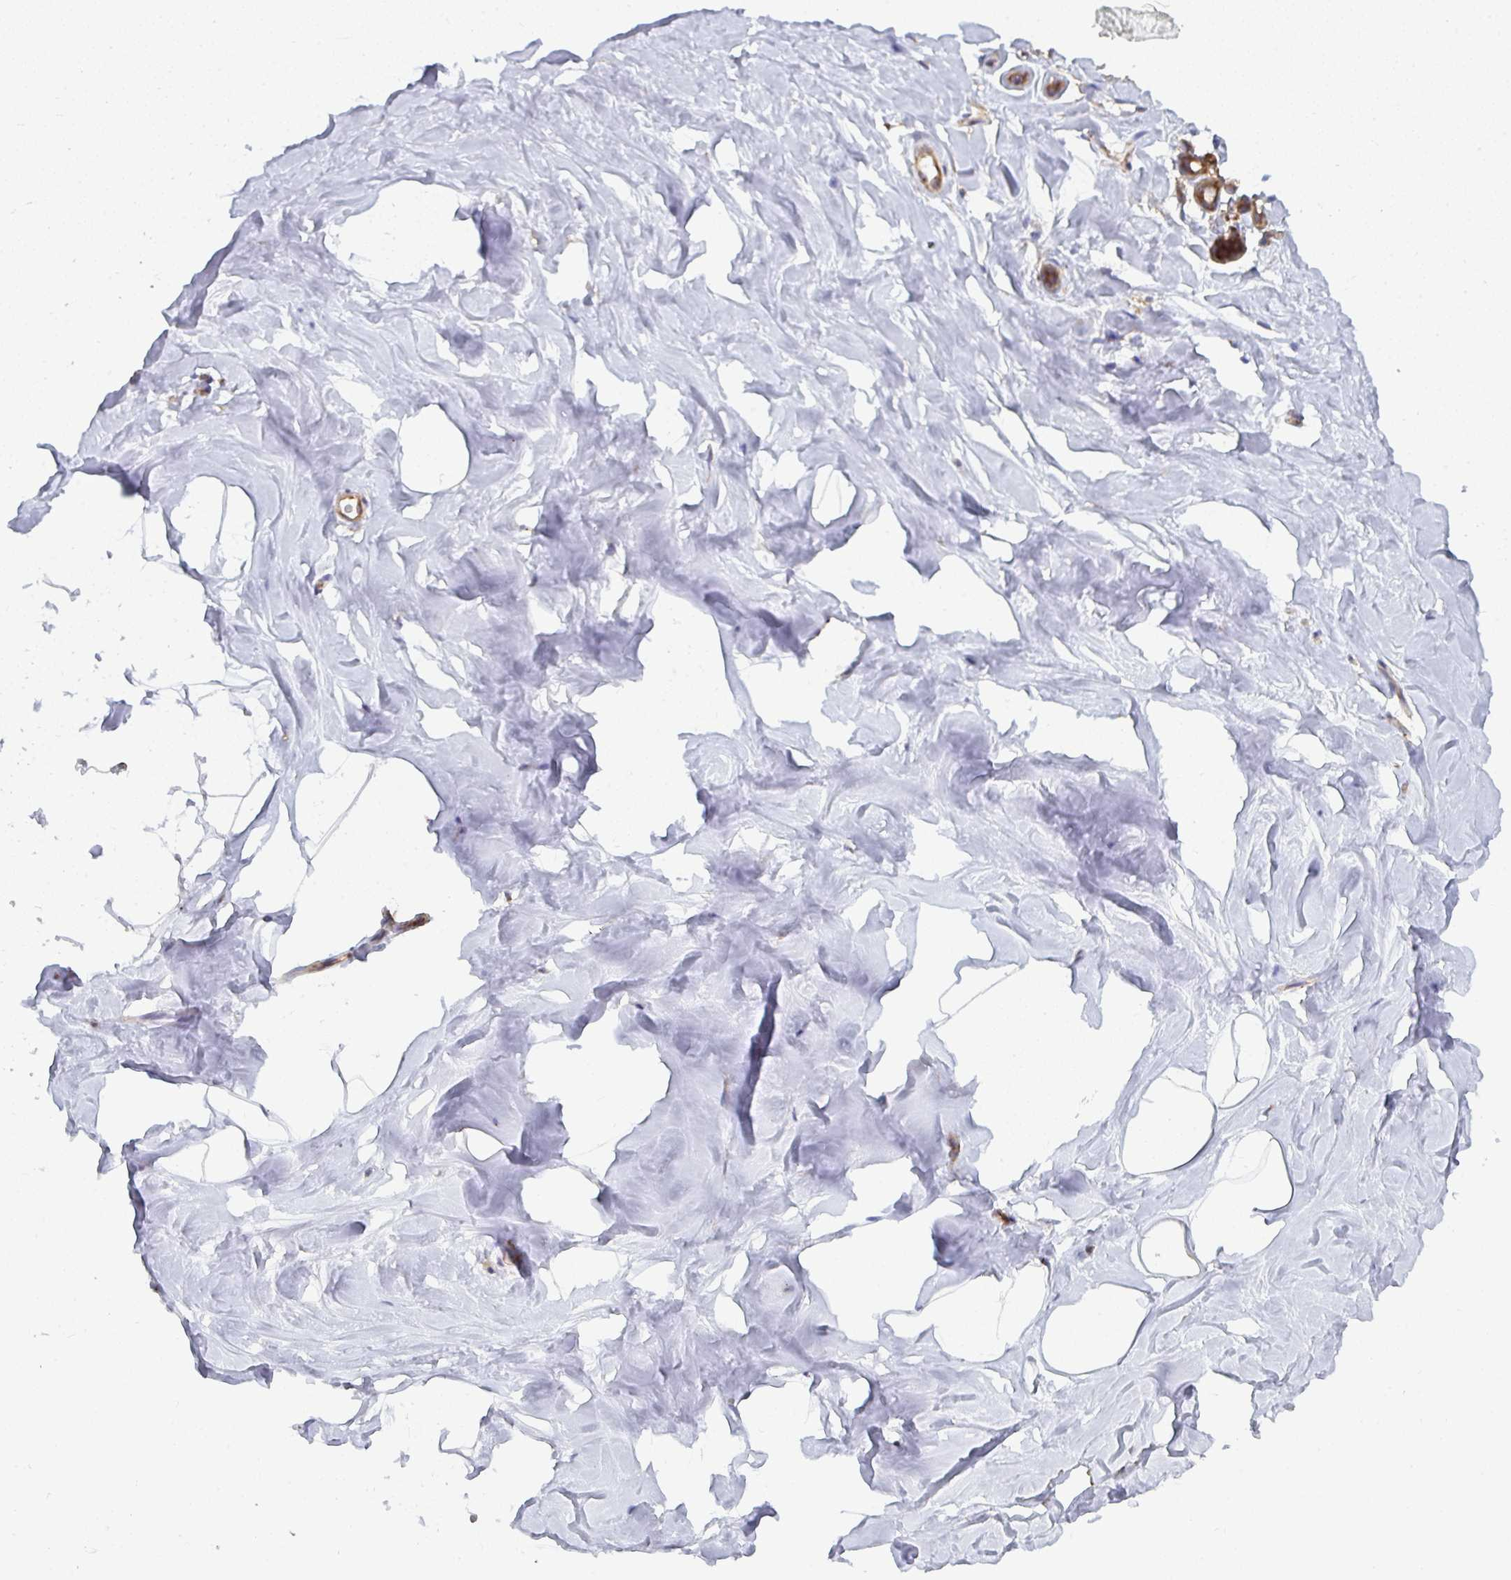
{"staining": {"intensity": "negative", "quantity": "none", "location": "none"}, "tissue": "breast", "cell_type": "Adipocytes", "image_type": "normal", "snomed": [{"axis": "morphology", "description": "Normal tissue, NOS"}, {"axis": "topography", "description": "Breast"}], "caption": "A micrograph of human breast is negative for staining in adipocytes. The staining was performed using DAB (3,3'-diaminobenzidine) to visualize the protein expression in brown, while the nuclei were stained in blue with hematoxylin (Magnification: 20x).", "gene": "DYNC1I2", "patient": {"sex": "female", "age": 32}}